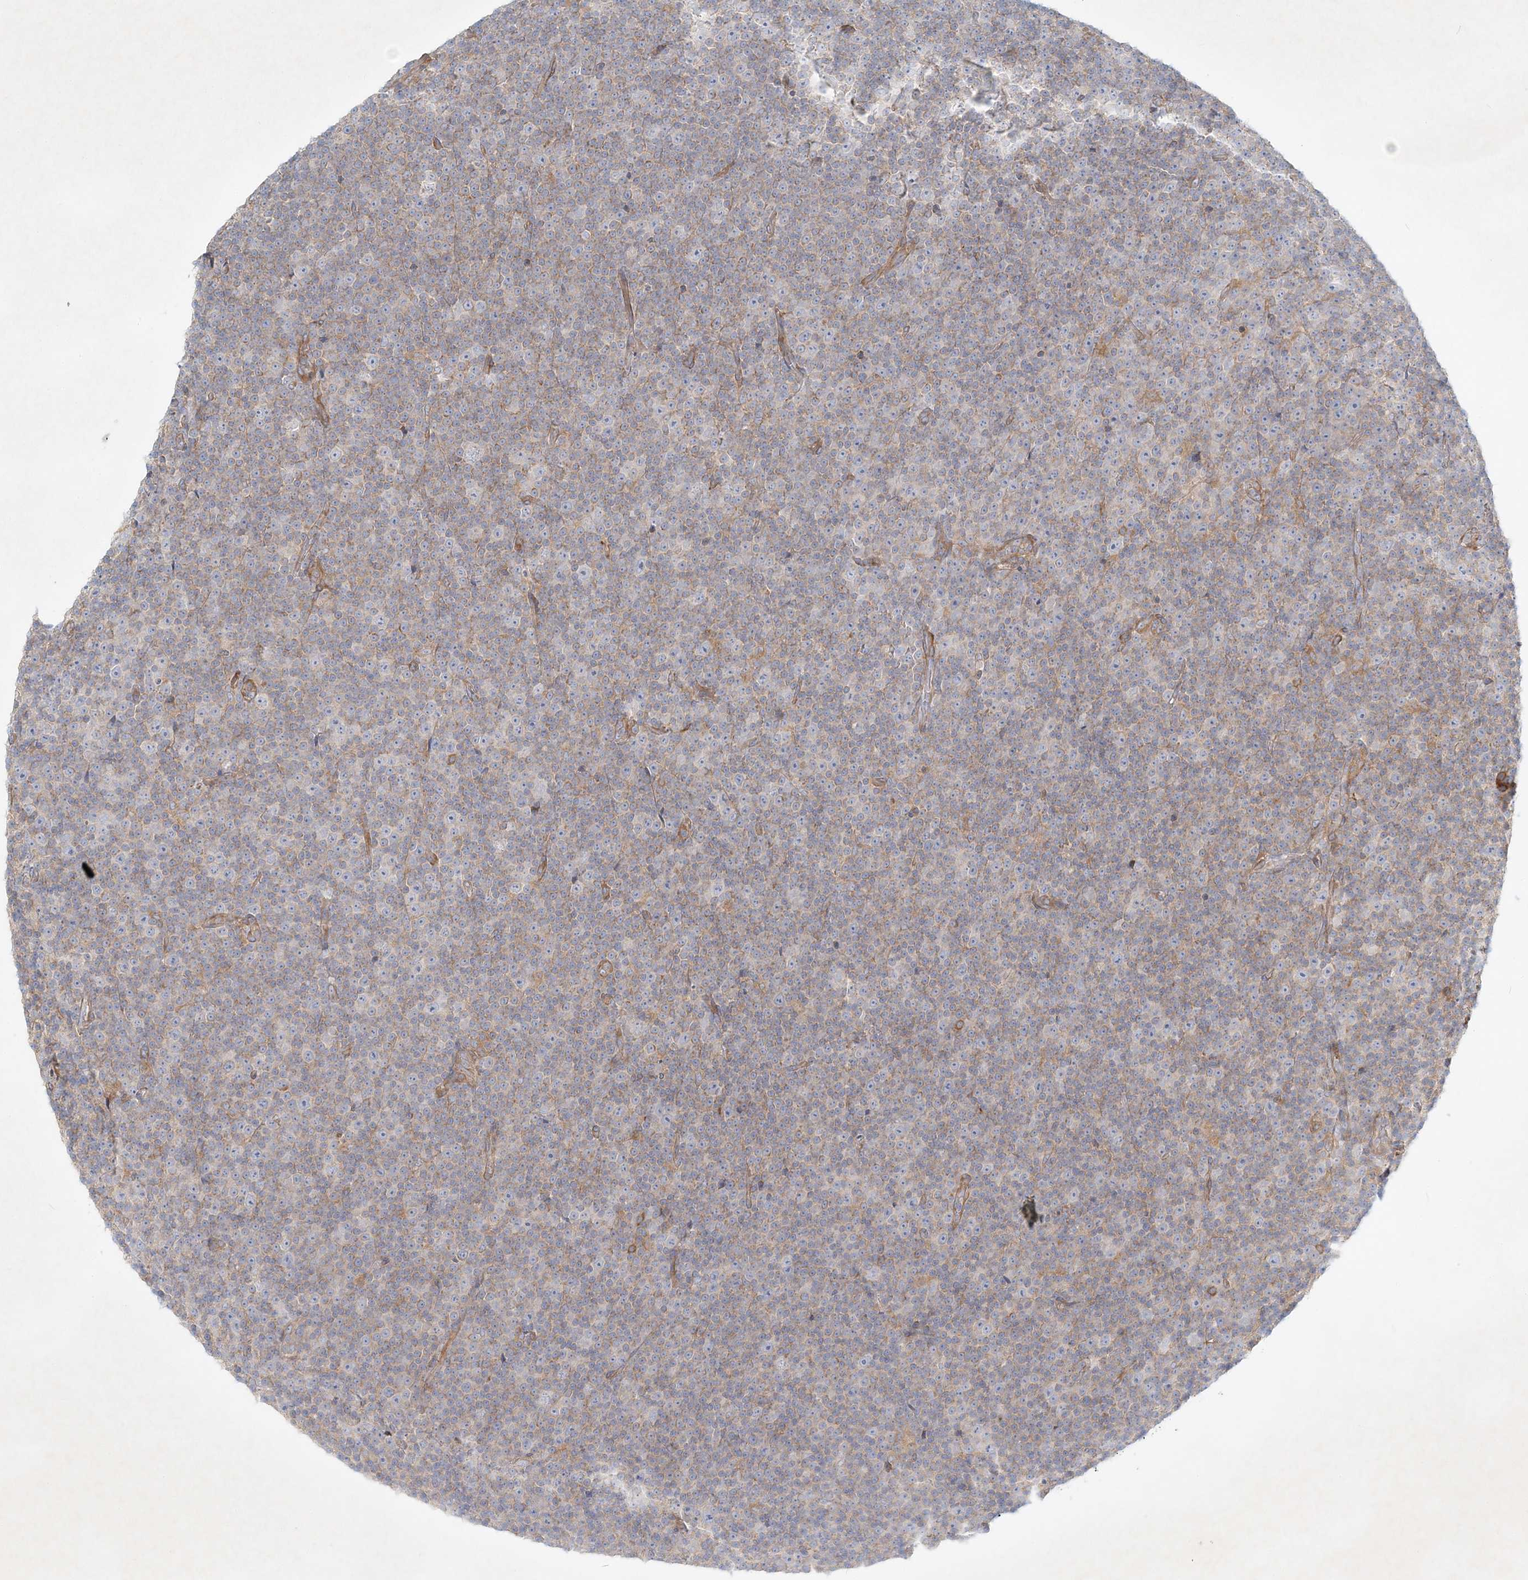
{"staining": {"intensity": "weak", "quantity": "<25%", "location": "cytoplasmic/membranous"}, "tissue": "lymphoma", "cell_type": "Tumor cells", "image_type": "cancer", "snomed": [{"axis": "morphology", "description": "Malignant lymphoma, non-Hodgkin's type, Low grade"}, {"axis": "topography", "description": "Lymph node"}], "caption": "DAB (3,3'-diaminobenzidine) immunohistochemical staining of human lymphoma exhibits no significant staining in tumor cells.", "gene": "STK11IP", "patient": {"sex": "female", "age": 67}}